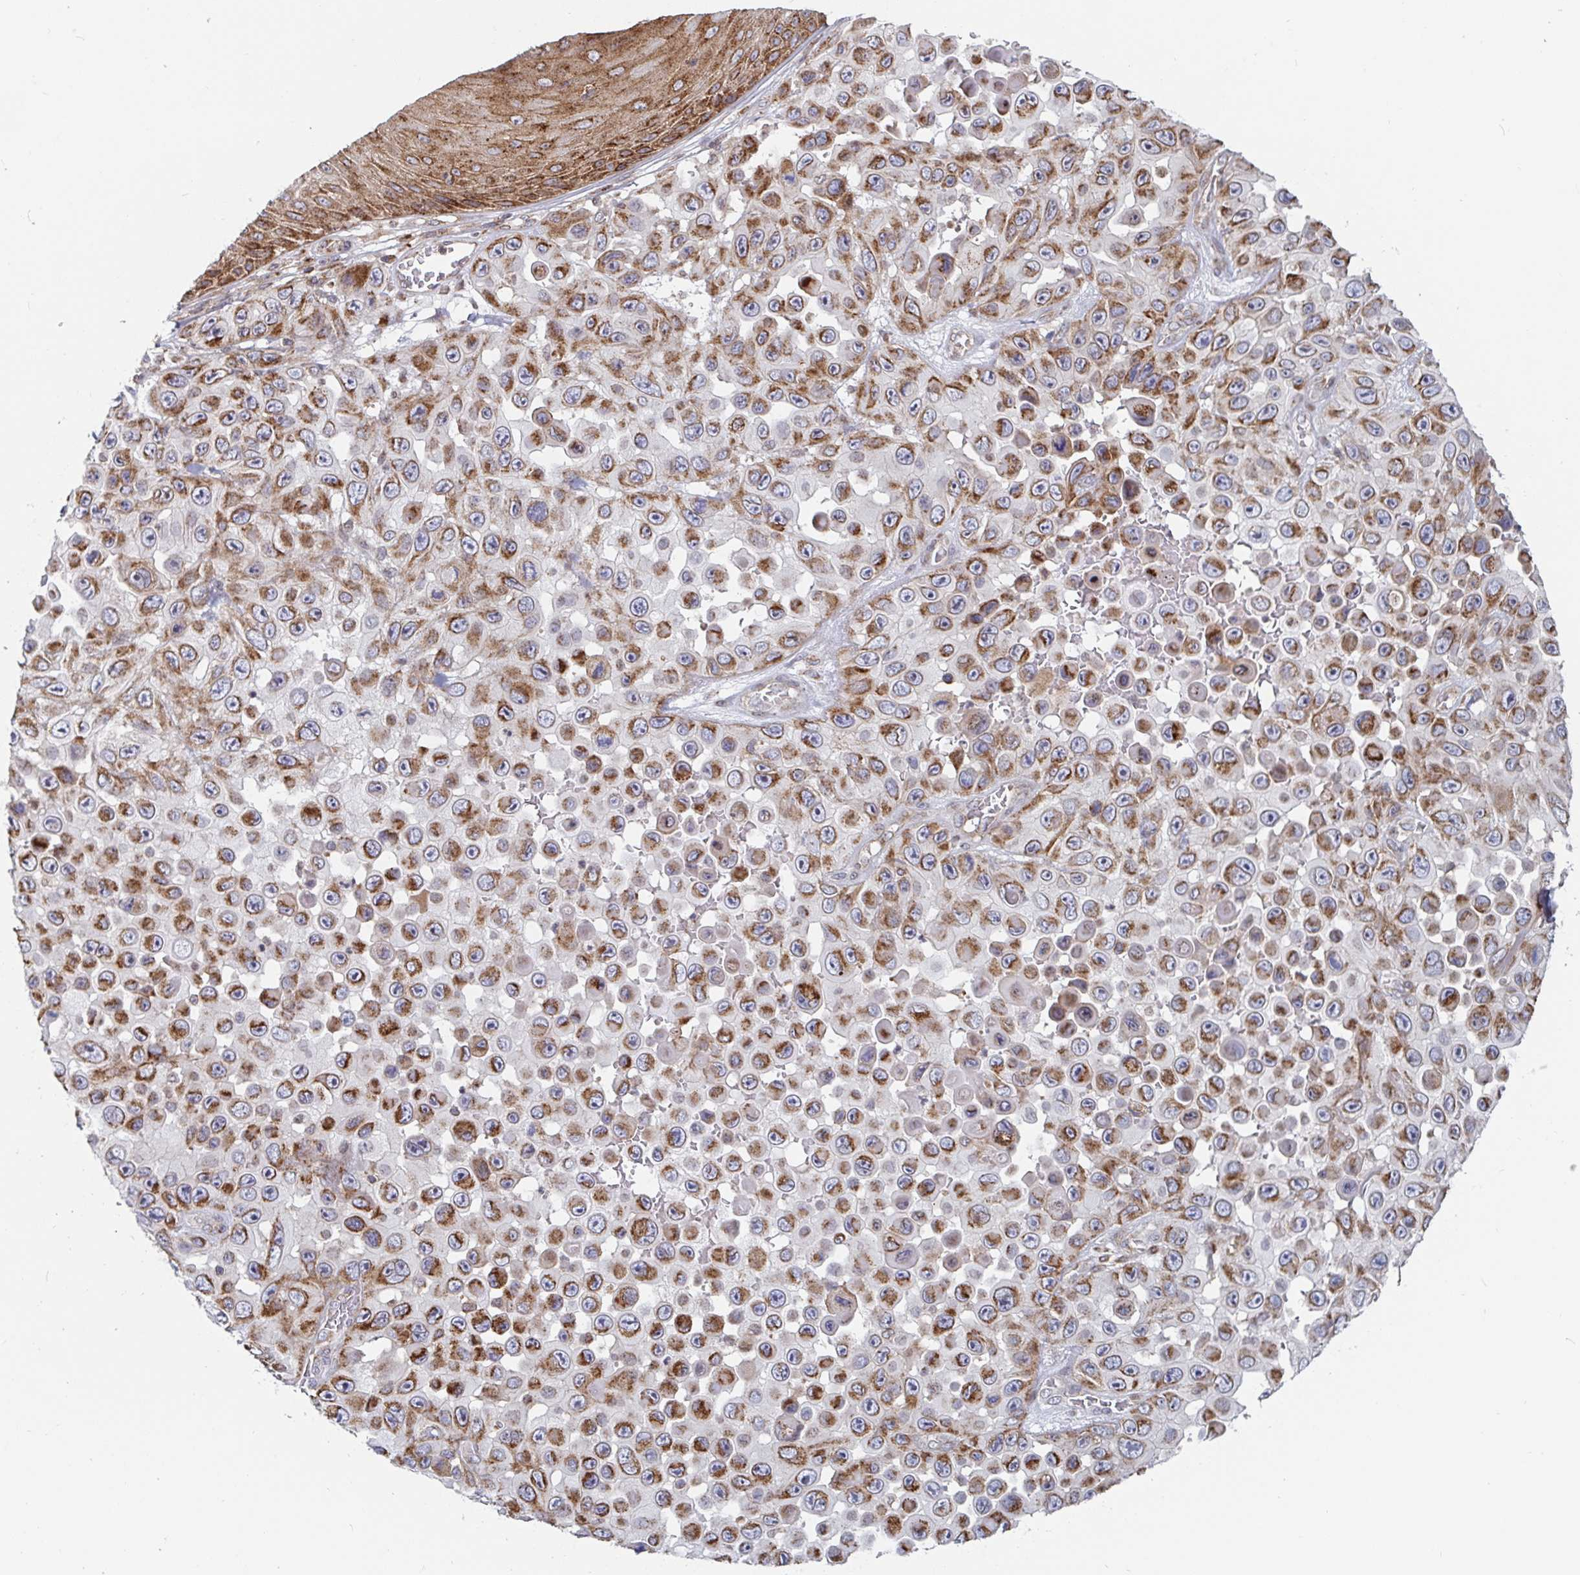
{"staining": {"intensity": "moderate", "quantity": ">75%", "location": "cytoplasmic/membranous"}, "tissue": "skin cancer", "cell_type": "Tumor cells", "image_type": "cancer", "snomed": [{"axis": "morphology", "description": "Squamous cell carcinoma, NOS"}, {"axis": "topography", "description": "Skin"}], "caption": "High-magnification brightfield microscopy of skin squamous cell carcinoma stained with DAB (3,3'-diaminobenzidine) (brown) and counterstained with hematoxylin (blue). tumor cells exhibit moderate cytoplasmic/membranous expression is present in about>75% of cells.", "gene": "STARD8", "patient": {"sex": "male", "age": 81}}